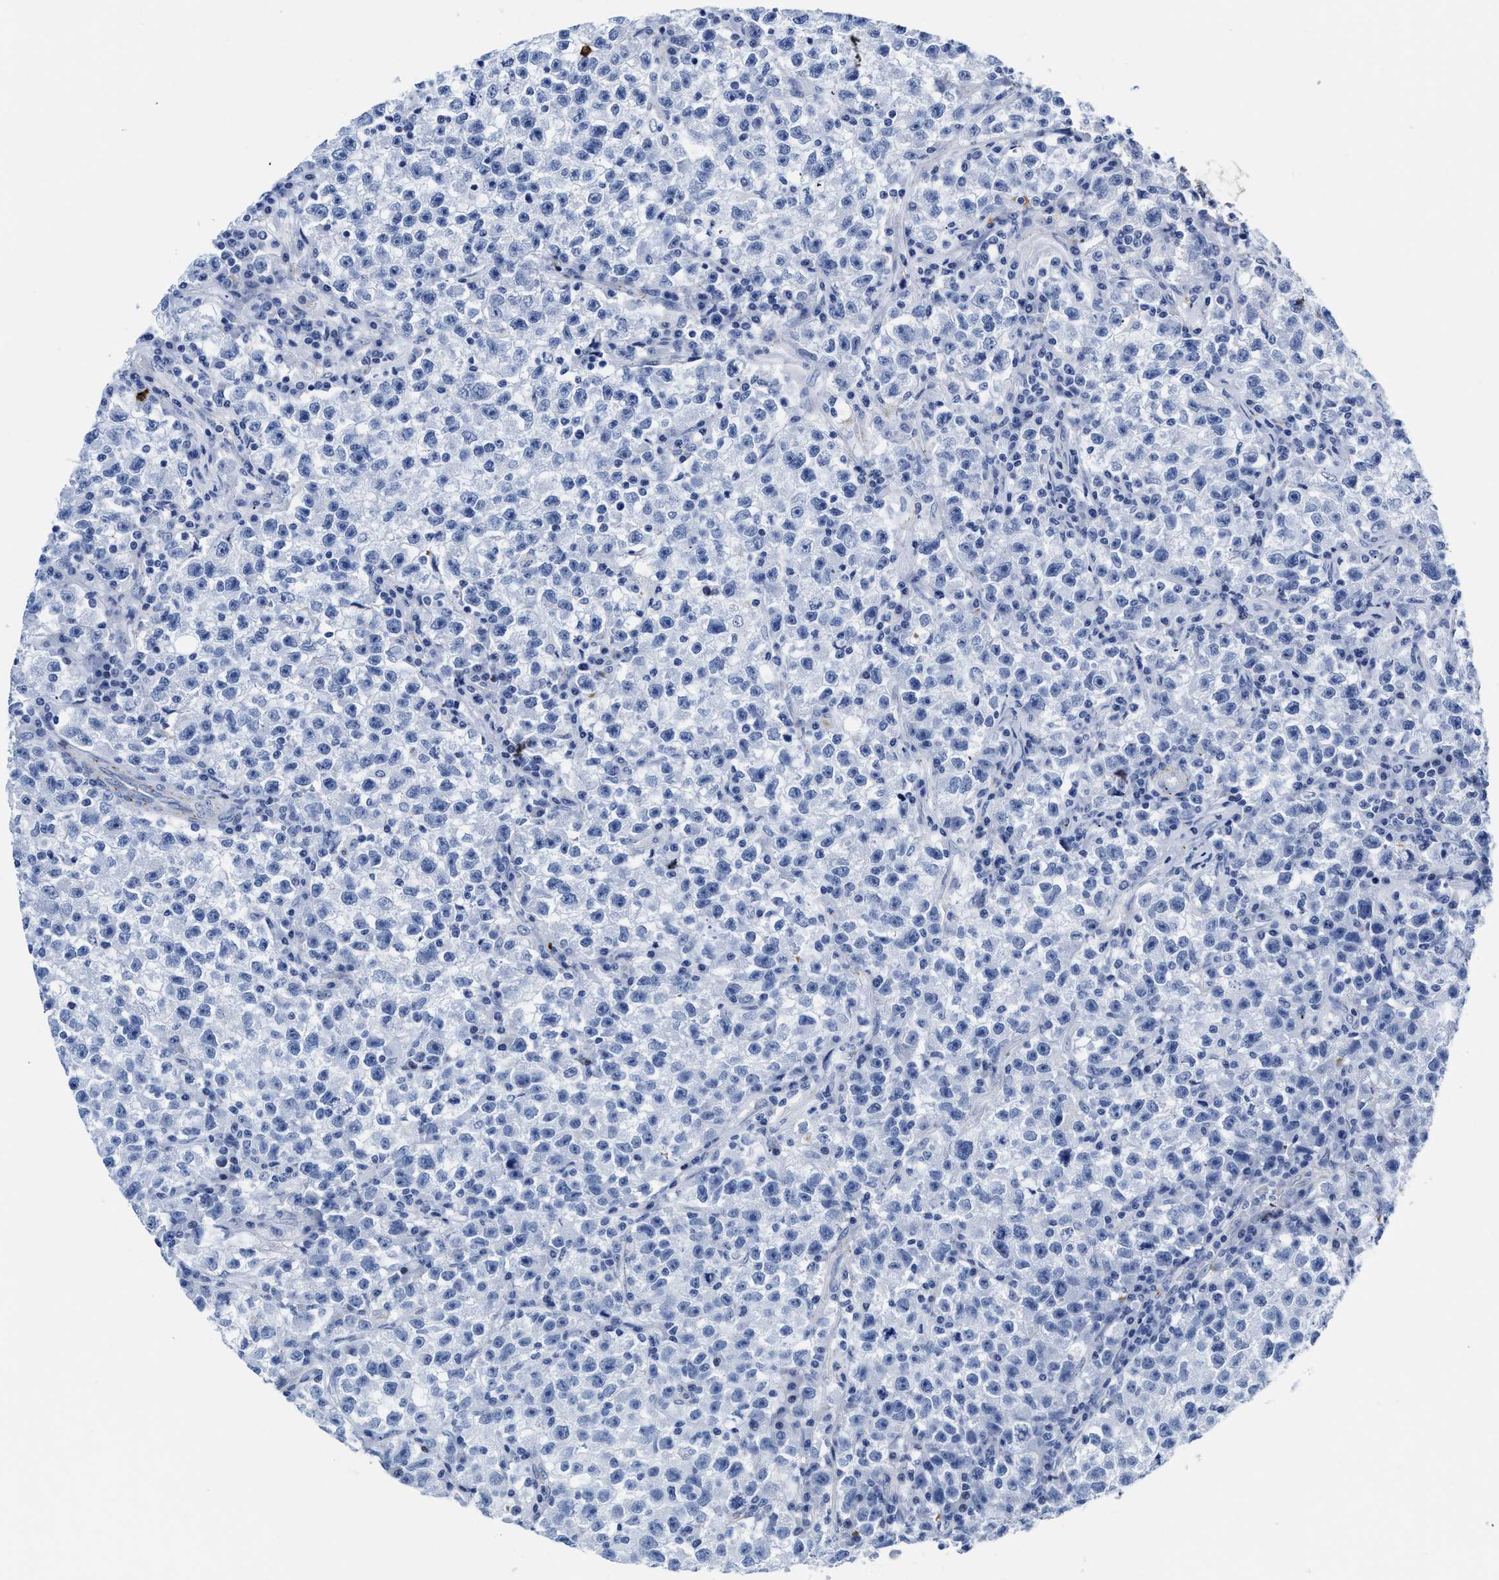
{"staining": {"intensity": "negative", "quantity": "none", "location": "none"}, "tissue": "testis cancer", "cell_type": "Tumor cells", "image_type": "cancer", "snomed": [{"axis": "morphology", "description": "Seminoma, NOS"}, {"axis": "topography", "description": "Testis"}], "caption": "A micrograph of testis cancer (seminoma) stained for a protein demonstrates no brown staining in tumor cells.", "gene": "KCNMB3", "patient": {"sex": "male", "age": 22}}